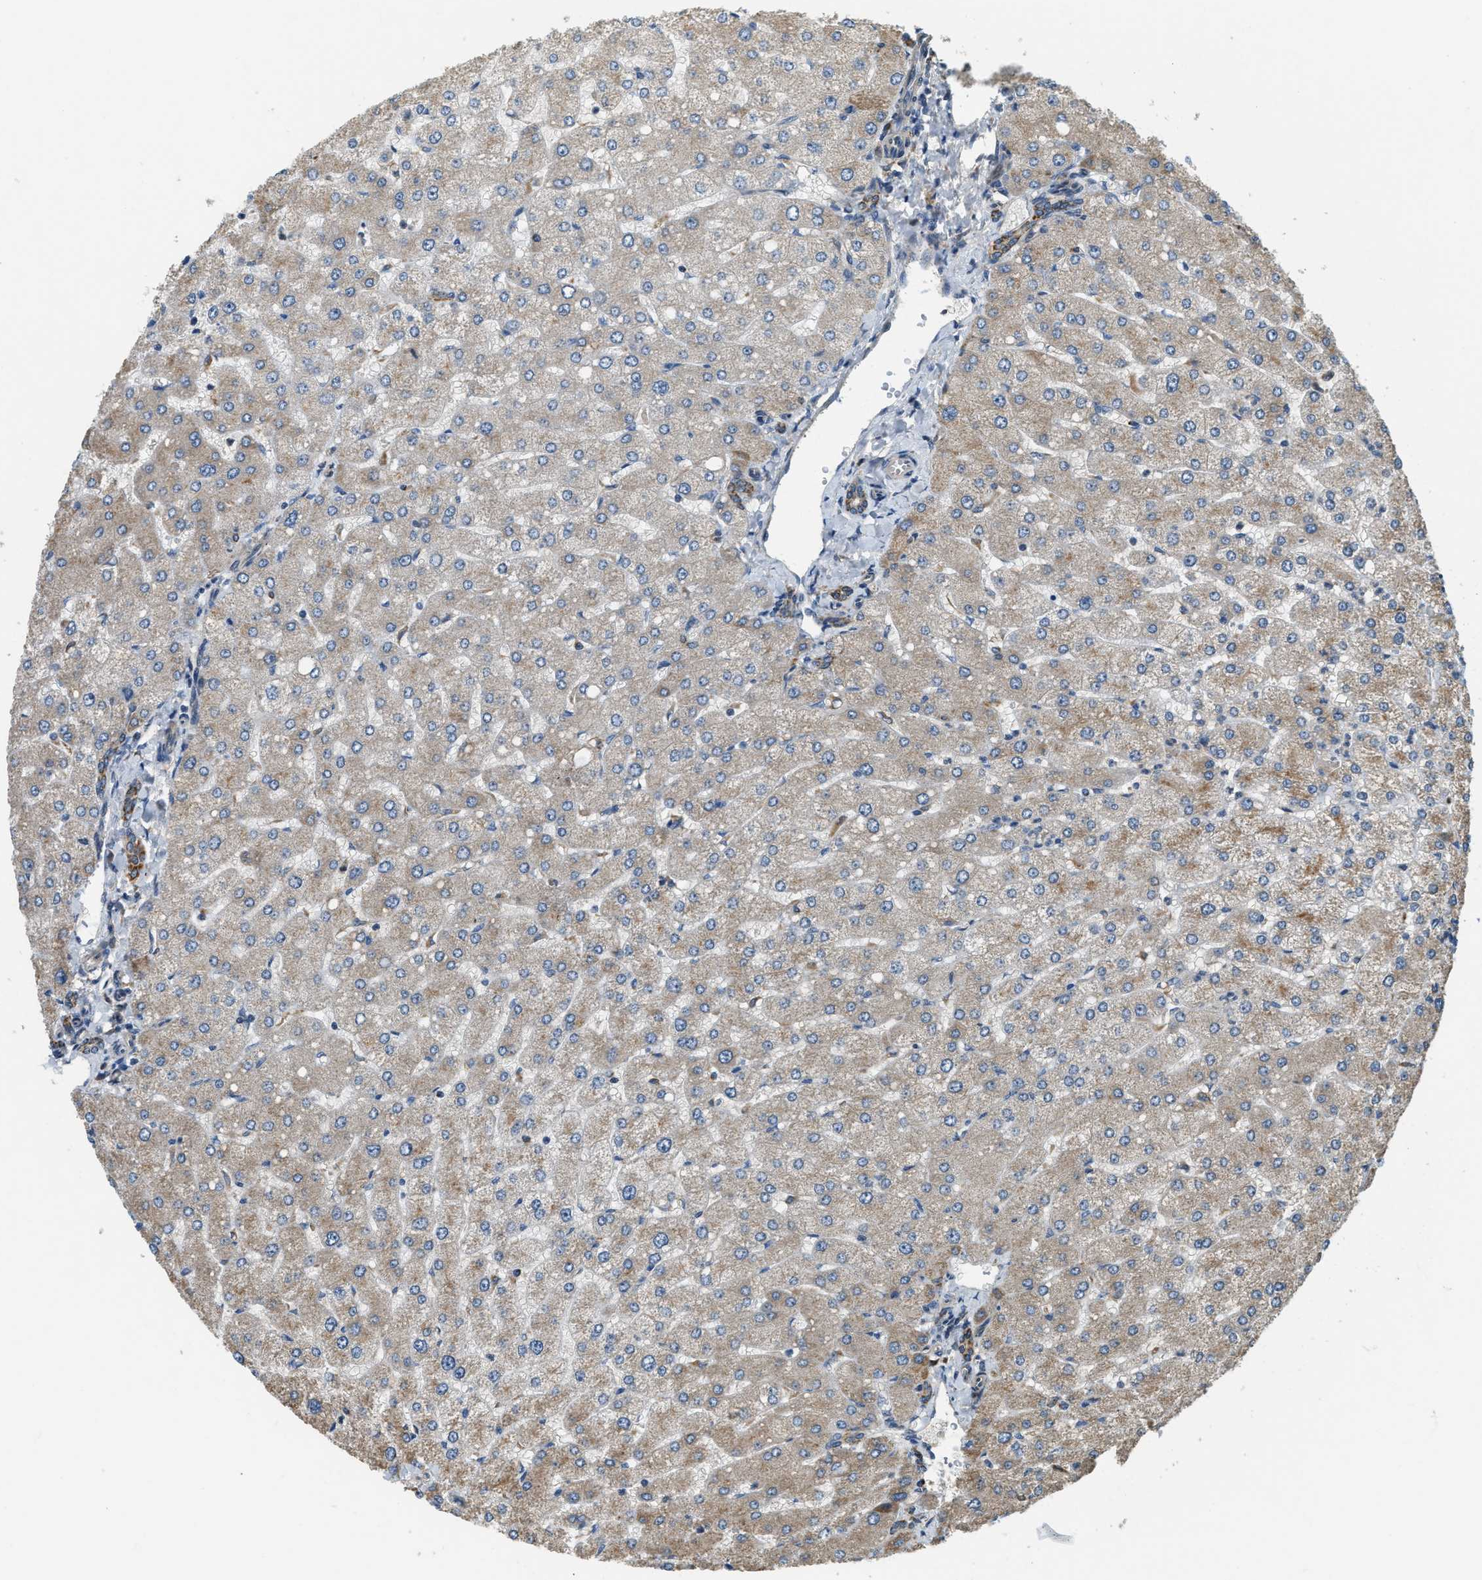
{"staining": {"intensity": "moderate", "quantity": ">75%", "location": "cytoplasmic/membranous"}, "tissue": "liver", "cell_type": "Cholangiocytes", "image_type": "normal", "snomed": [{"axis": "morphology", "description": "Normal tissue, NOS"}, {"axis": "topography", "description": "Liver"}], "caption": "The micrograph demonstrates staining of normal liver, revealing moderate cytoplasmic/membranous protein staining (brown color) within cholangiocytes.", "gene": "STARD3NL", "patient": {"sex": "male", "age": 55}}